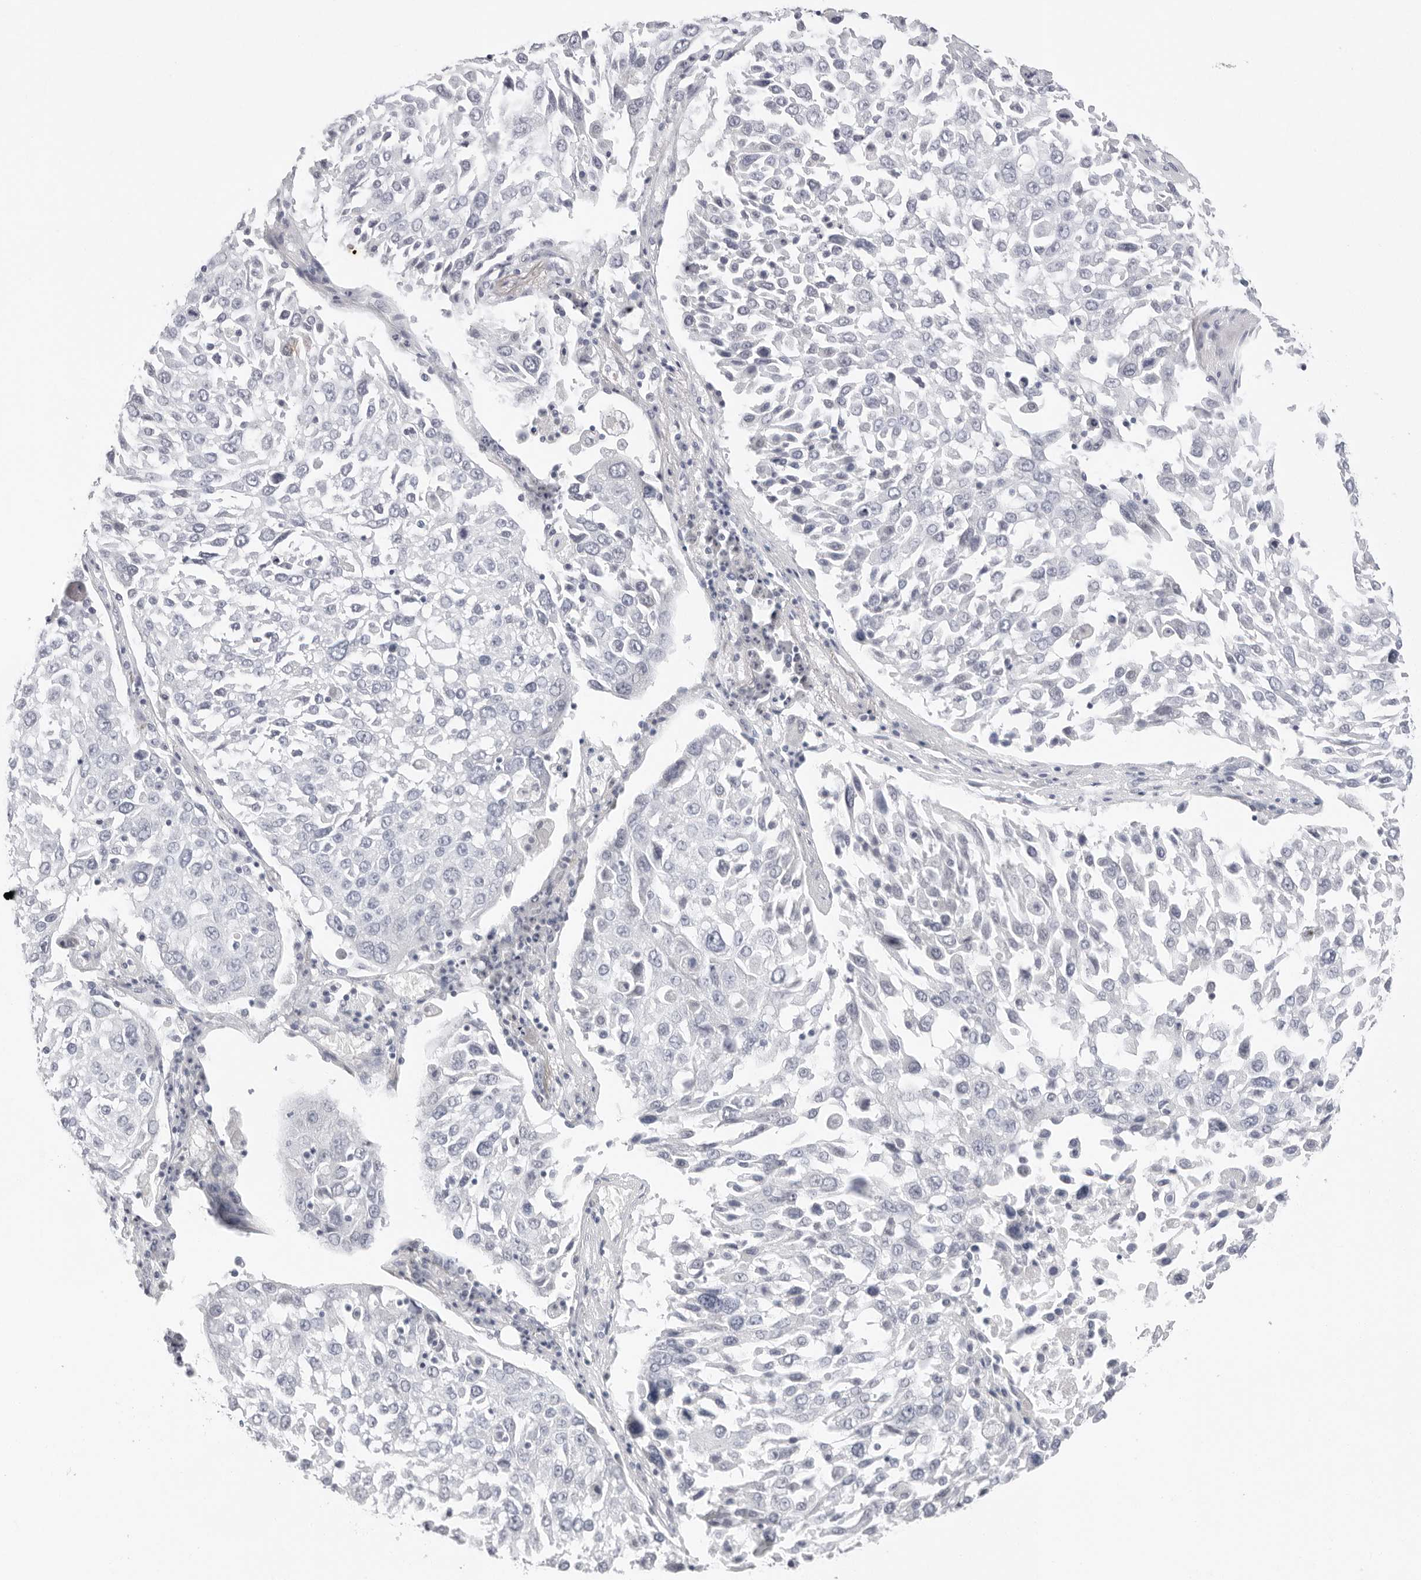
{"staining": {"intensity": "negative", "quantity": "none", "location": "none"}, "tissue": "lung cancer", "cell_type": "Tumor cells", "image_type": "cancer", "snomed": [{"axis": "morphology", "description": "Squamous cell carcinoma, NOS"}, {"axis": "topography", "description": "Lung"}], "caption": "The immunohistochemistry photomicrograph has no significant staining in tumor cells of lung cancer tissue.", "gene": "CST5", "patient": {"sex": "male", "age": 65}}